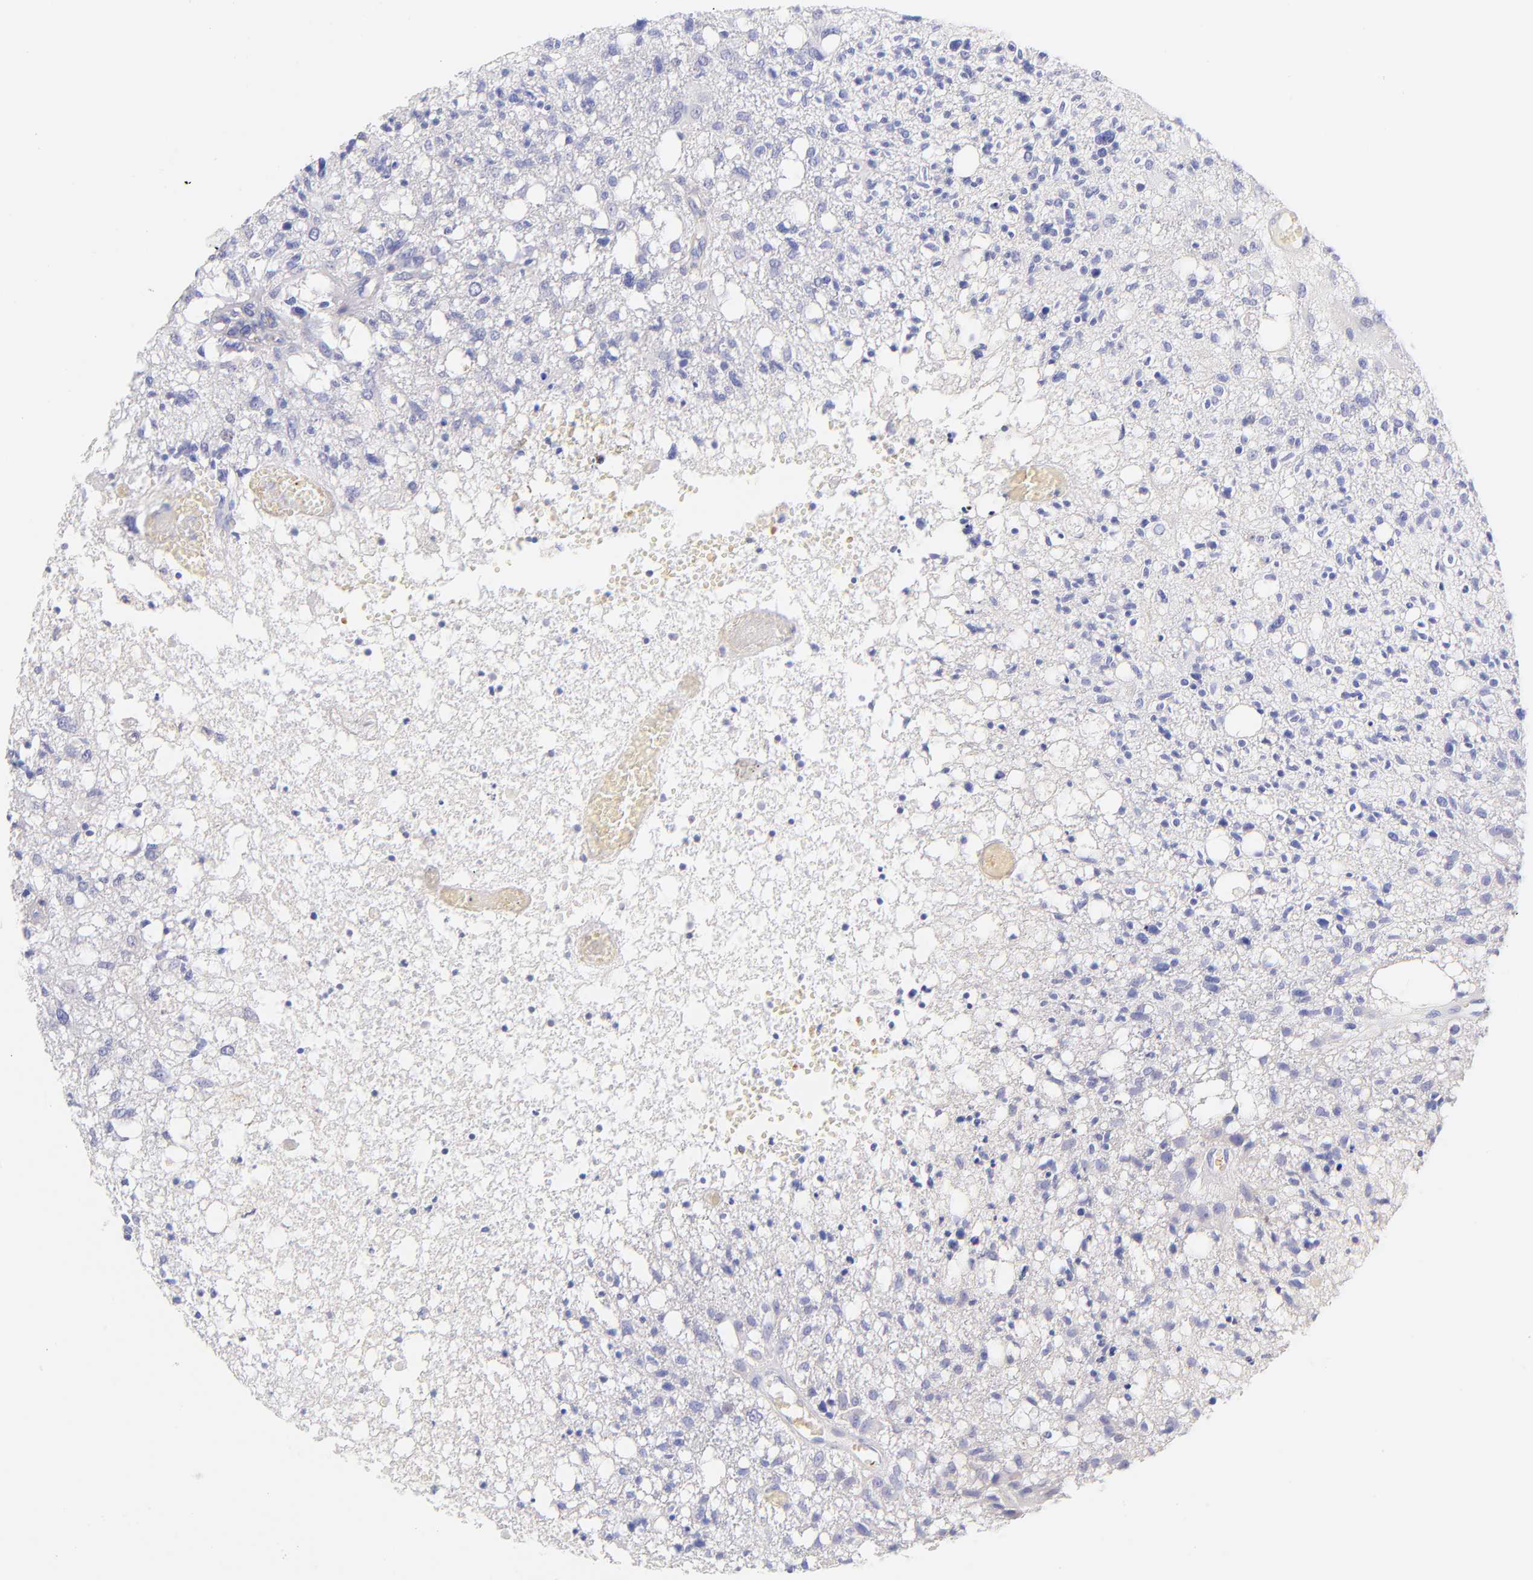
{"staining": {"intensity": "negative", "quantity": "none", "location": "none"}, "tissue": "glioma", "cell_type": "Tumor cells", "image_type": "cancer", "snomed": [{"axis": "morphology", "description": "Glioma, malignant, High grade"}, {"axis": "topography", "description": "Cerebral cortex"}], "caption": "DAB immunohistochemical staining of human malignant glioma (high-grade) exhibits no significant positivity in tumor cells. (DAB immunohistochemistry with hematoxylin counter stain).", "gene": "FRMPD3", "patient": {"sex": "male", "age": 76}}